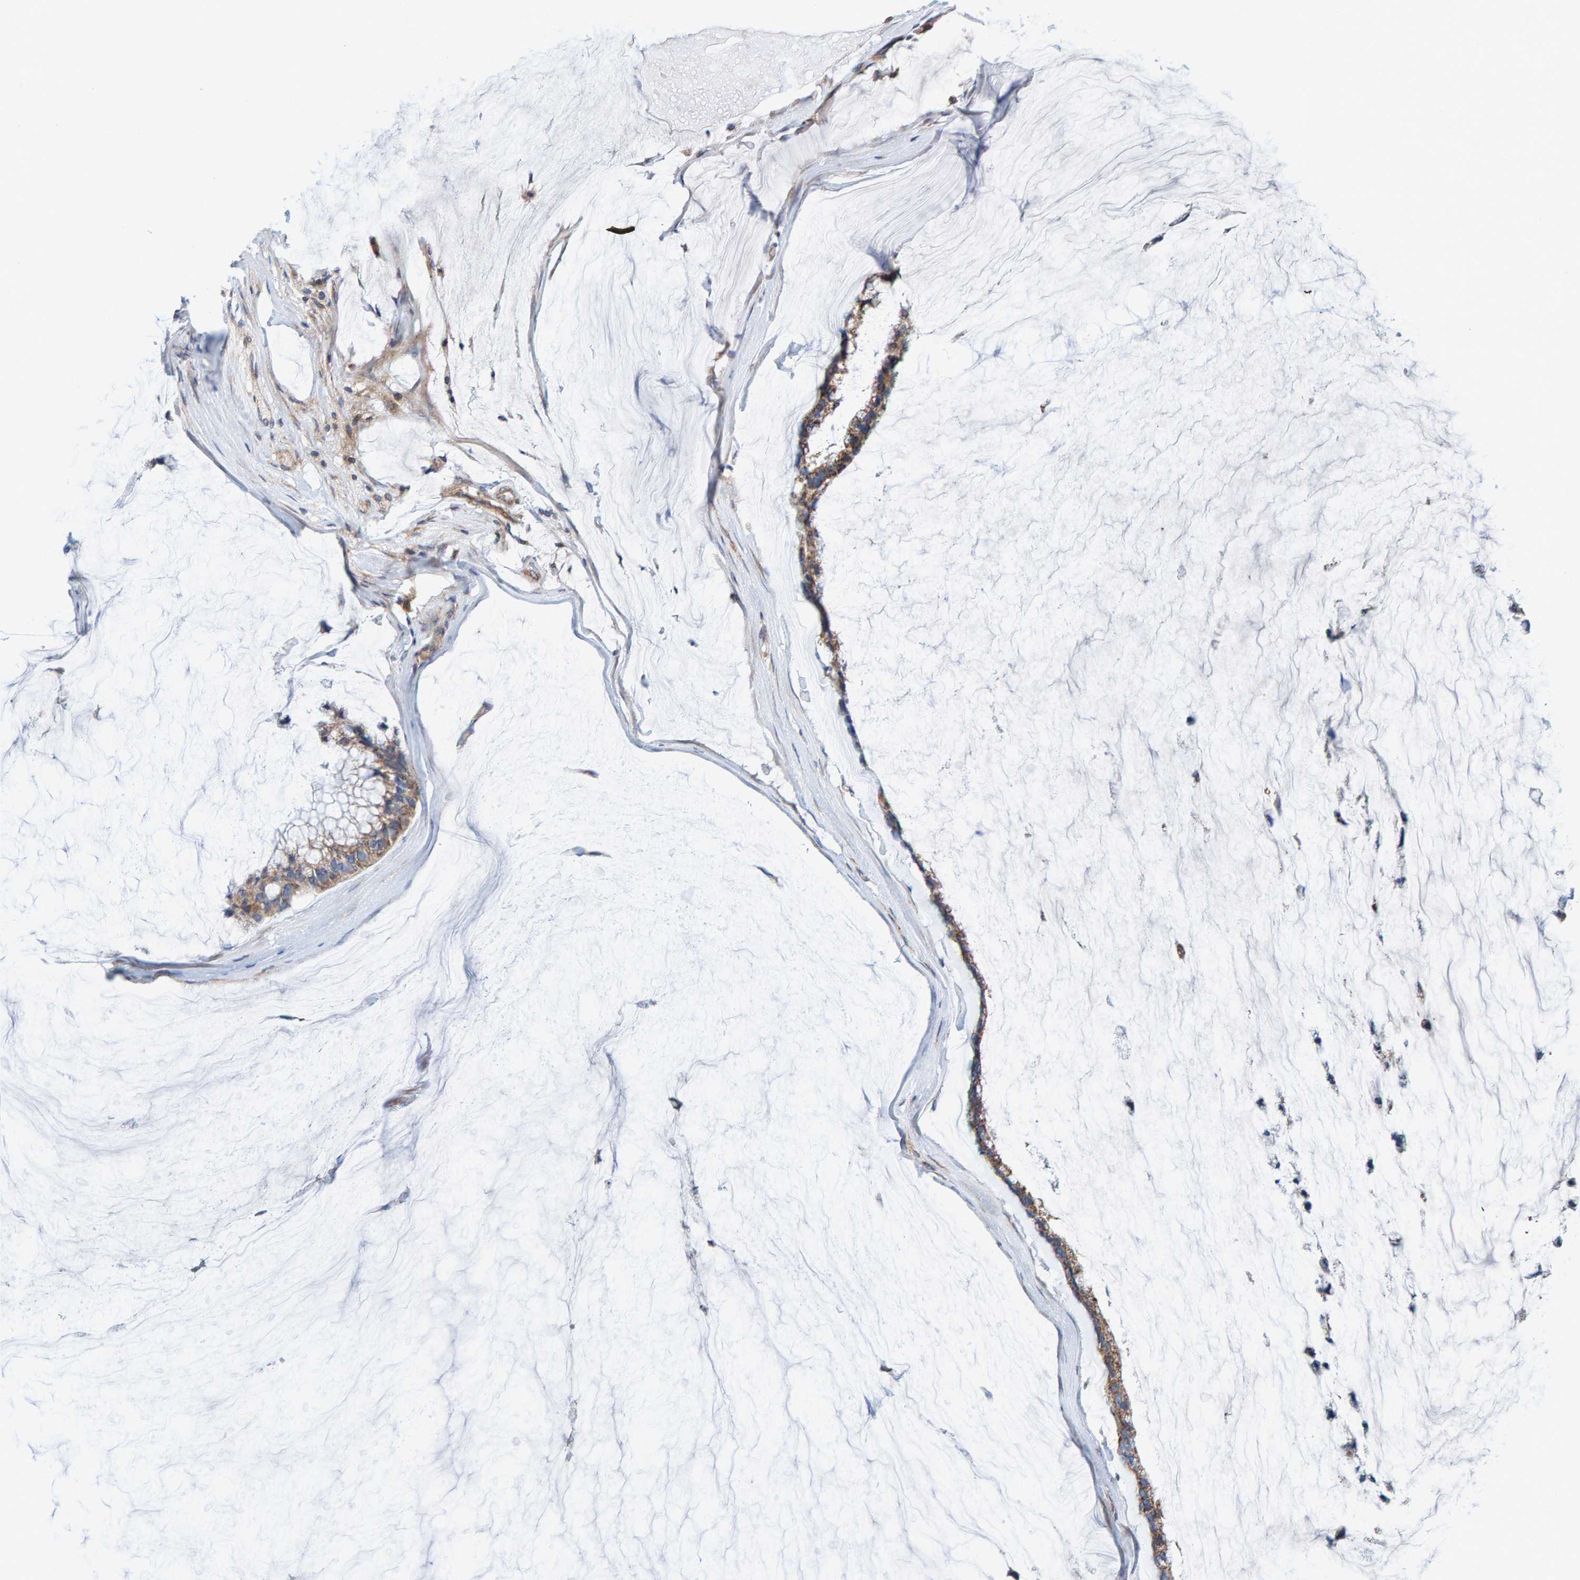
{"staining": {"intensity": "moderate", "quantity": "25%-75%", "location": "cytoplasmic/membranous"}, "tissue": "ovarian cancer", "cell_type": "Tumor cells", "image_type": "cancer", "snomed": [{"axis": "morphology", "description": "Cystadenocarcinoma, mucinous, NOS"}, {"axis": "topography", "description": "Ovary"}], "caption": "The image exhibits immunohistochemical staining of ovarian cancer (mucinous cystadenocarcinoma). There is moderate cytoplasmic/membranous staining is seen in approximately 25%-75% of tumor cells.", "gene": "RGP1", "patient": {"sex": "female", "age": 39}}